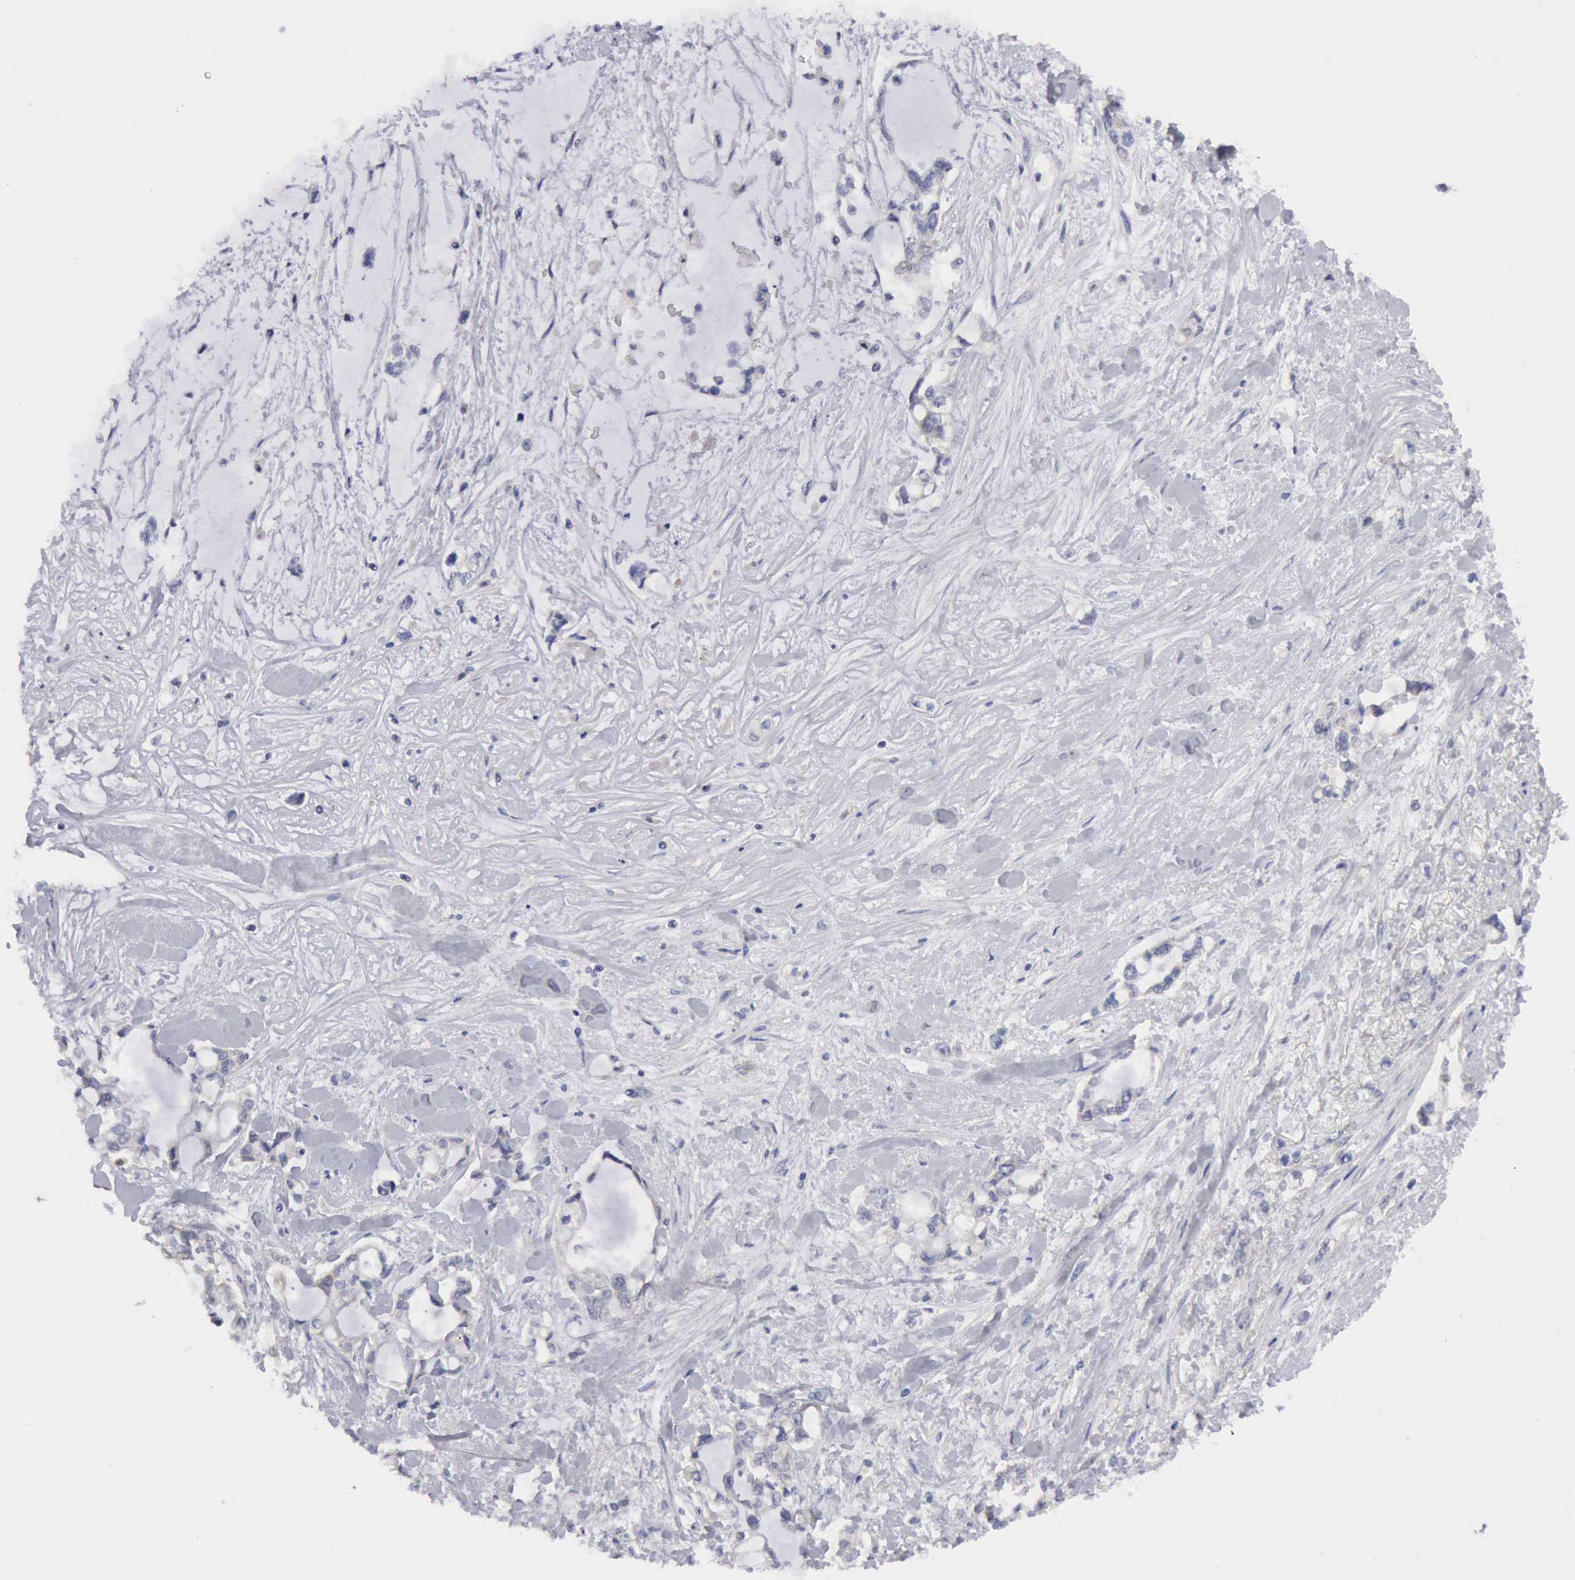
{"staining": {"intensity": "negative", "quantity": "none", "location": "none"}, "tissue": "pancreatic cancer", "cell_type": "Tumor cells", "image_type": "cancer", "snomed": [{"axis": "morphology", "description": "Adenocarcinoma, NOS"}, {"axis": "topography", "description": "Pancreas"}], "caption": "High magnification brightfield microscopy of adenocarcinoma (pancreatic) stained with DAB (3,3'-diaminobenzidine) (brown) and counterstained with hematoxylin (blue): tumor cells show no significant expression.", "gene": "TXLNG", "patient": {"sex": "female", "age": 70}}